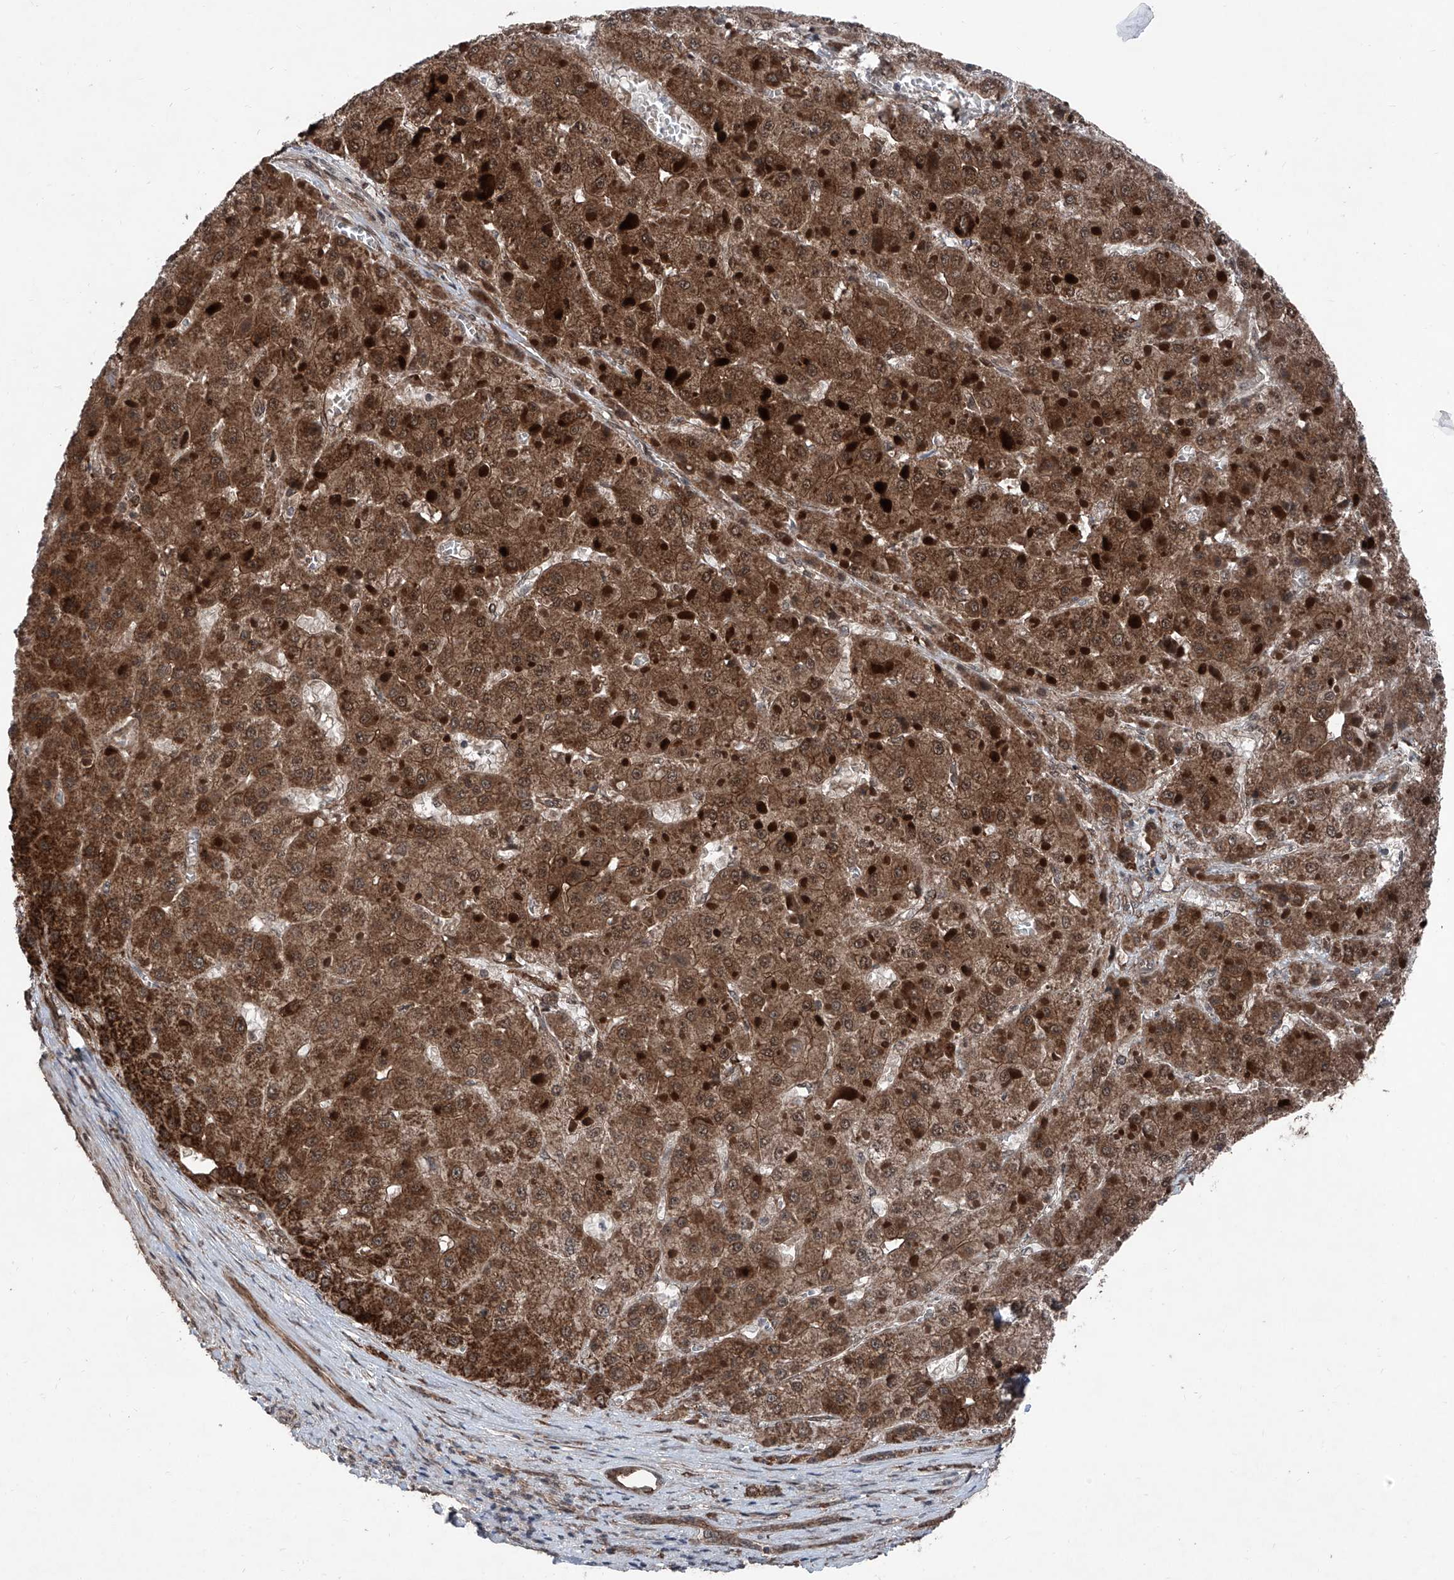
{"staining": {"intensity": "strong", "quantity": ">75%", "location": "cytoplasmic/membranous"}, "tissue": "liver cancer", "cell_type": "Tumor cells", "image_type": "cancer", "snomed": [{"axis": "morphology", "description": "Carcinoma, Hepatocellular, NOS"}, {"axis": "topography", "description": "Liver"}], "caption": "Protein staining shows strong cytoplasmic/membranous expression in about >75% of tumor cells in liver cancer (hepatocellular carcinoma).", "gene": "COA7", "patient": {"sex": "female", "age": 73}}